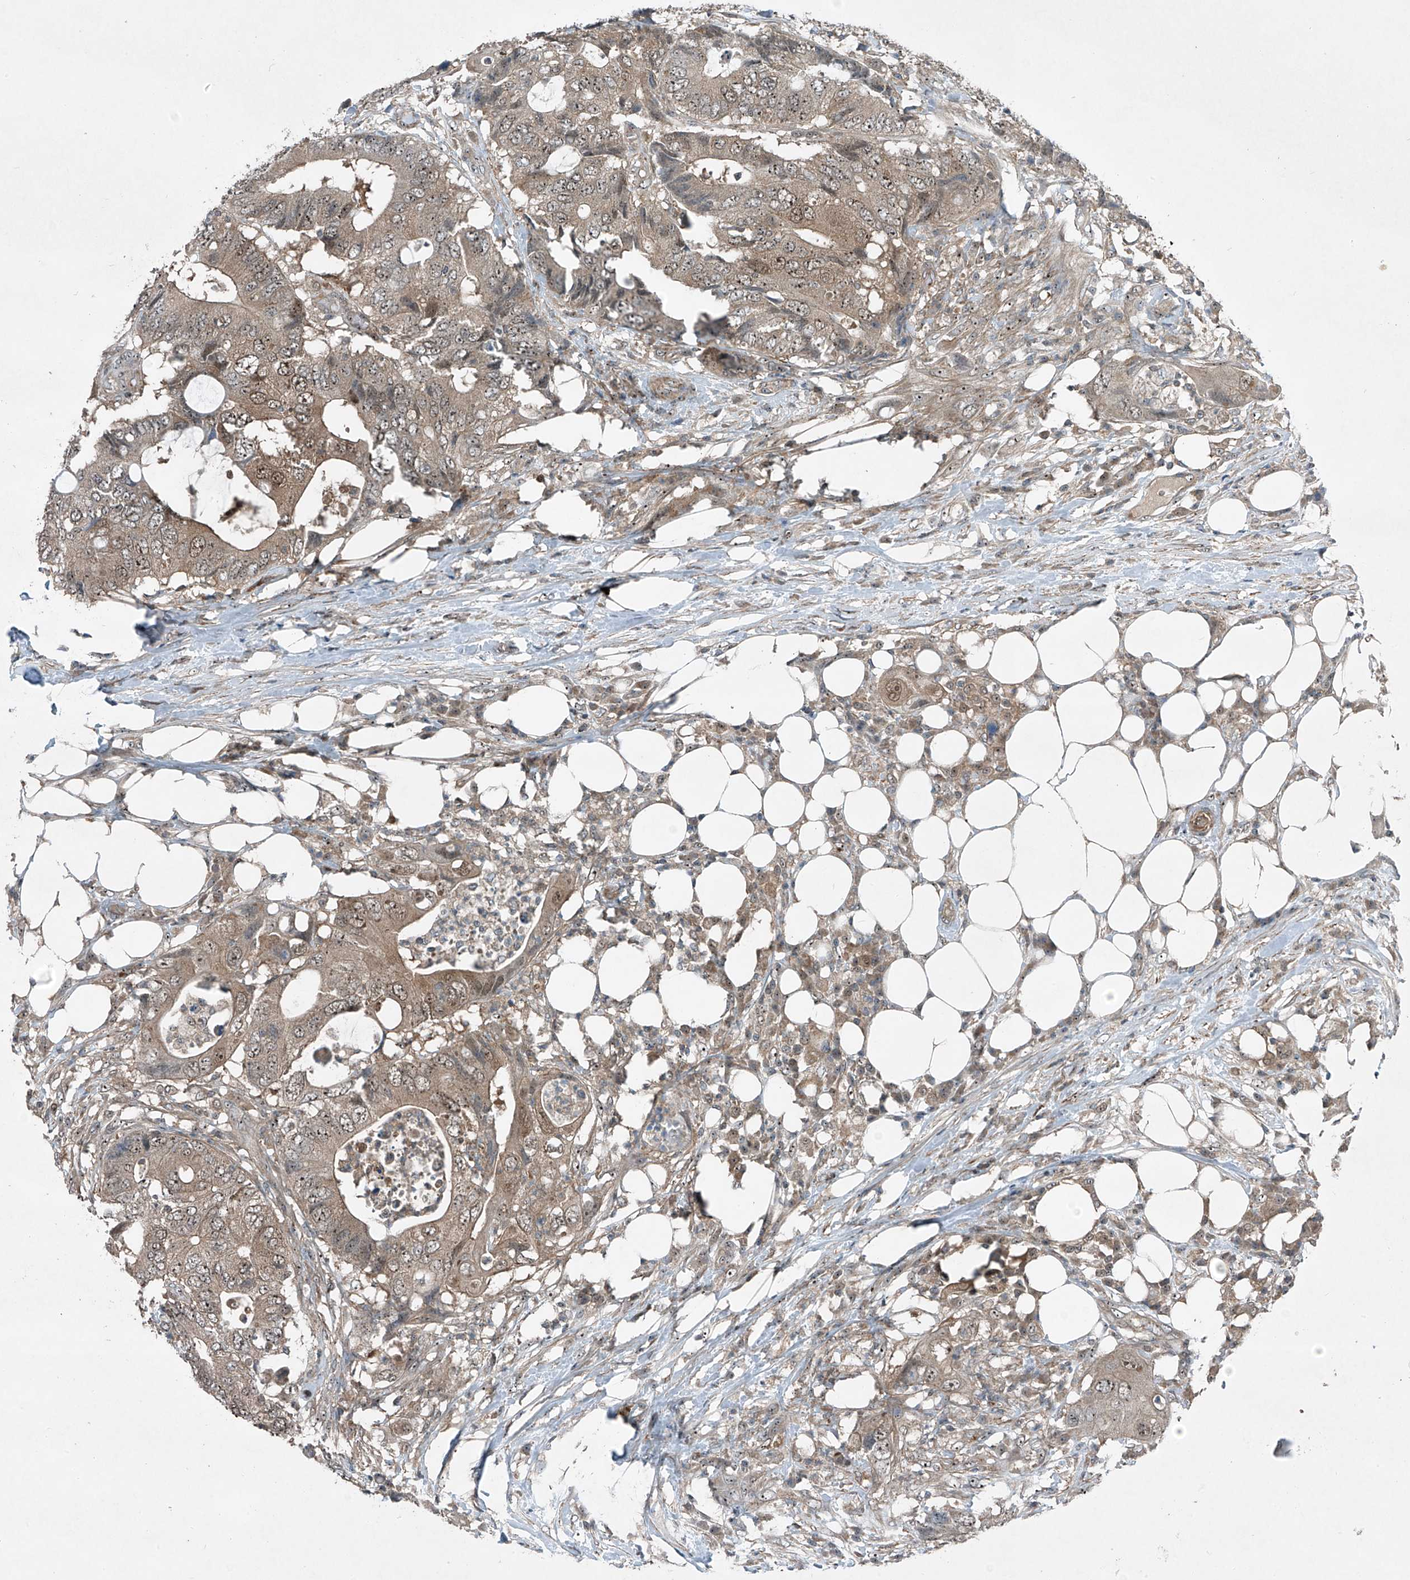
{"staining": {"intensity": "weak", "quantity": ">75%", "location": "cytoplasmic/membranous,nuclear"}, "tissue": "colorectal cancer", "cell_type": "Tumor cells", "image_type": "cancer", "snomed": [{"axis": "morphology", "description": "Adenocarcinoma, NOS"}, {"axis": "topography", "description": "Colon"}], "caption": "Tumor cells display weak cytoplasmic/membranous and nuclear positivity in approximately >75% of cells in colorectal adenocarcinoma.", "gene": "PPCS", "patient": {"sex": "male", "age": 71}}